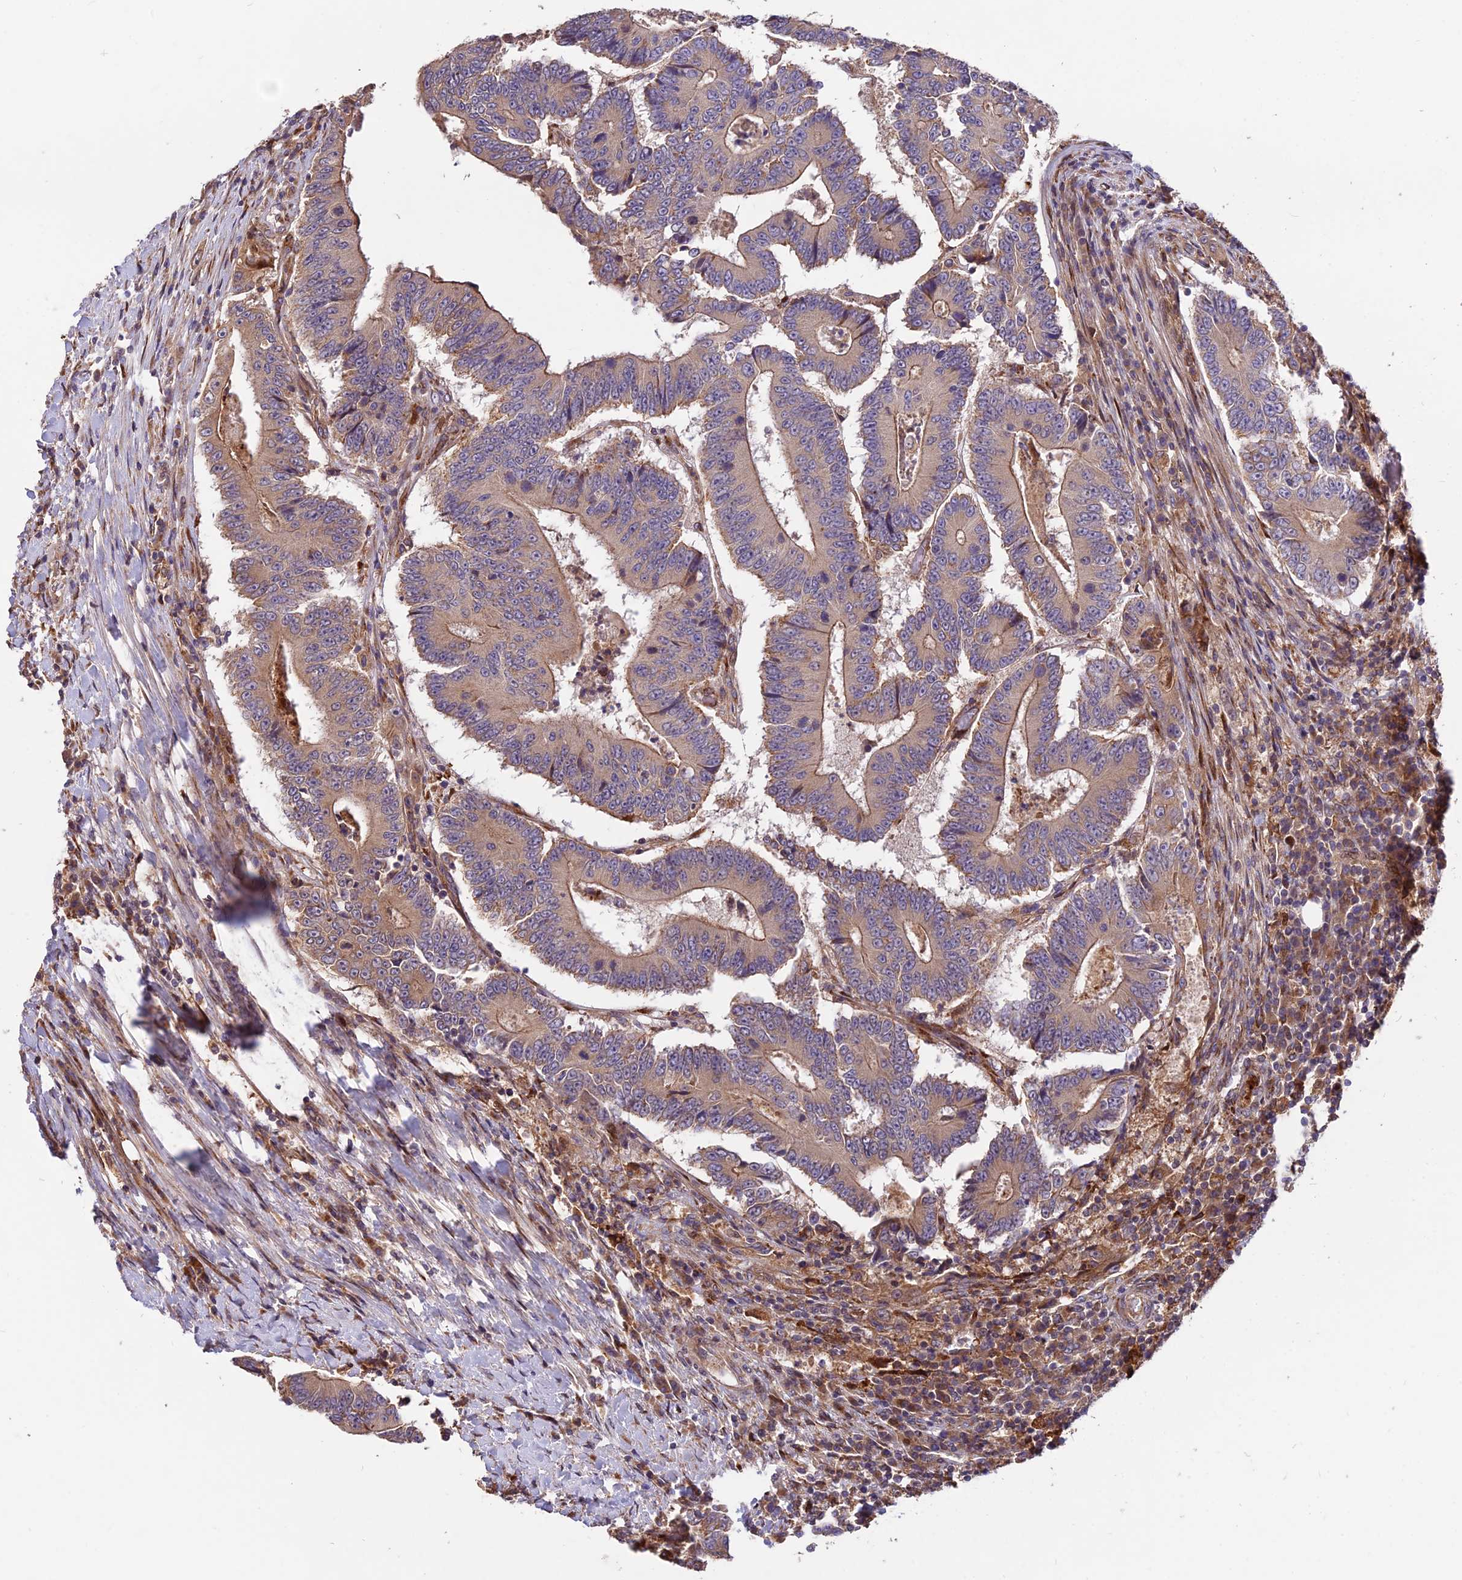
{"staining": {"intensity": "moderate", "quantity": ">75%", "location": "cytoplasmic/membranous"}, "tissue": "colorectal cancer", "cell_type": "Tumor cells", "image_type": "cancer", "snomed": [{"axis": "morphology", "description": "Adenocarcinoma, NOS"}, {"axis": "topography", "description": "Colon"}], "caption": "A brown stain labels moderate cytoplasmic/membranous expression of a protein in human colorectal adenocarcinoma tumor cells.", "gene": "ROCK1", "patient": {"sex": "male", "age": 83}}